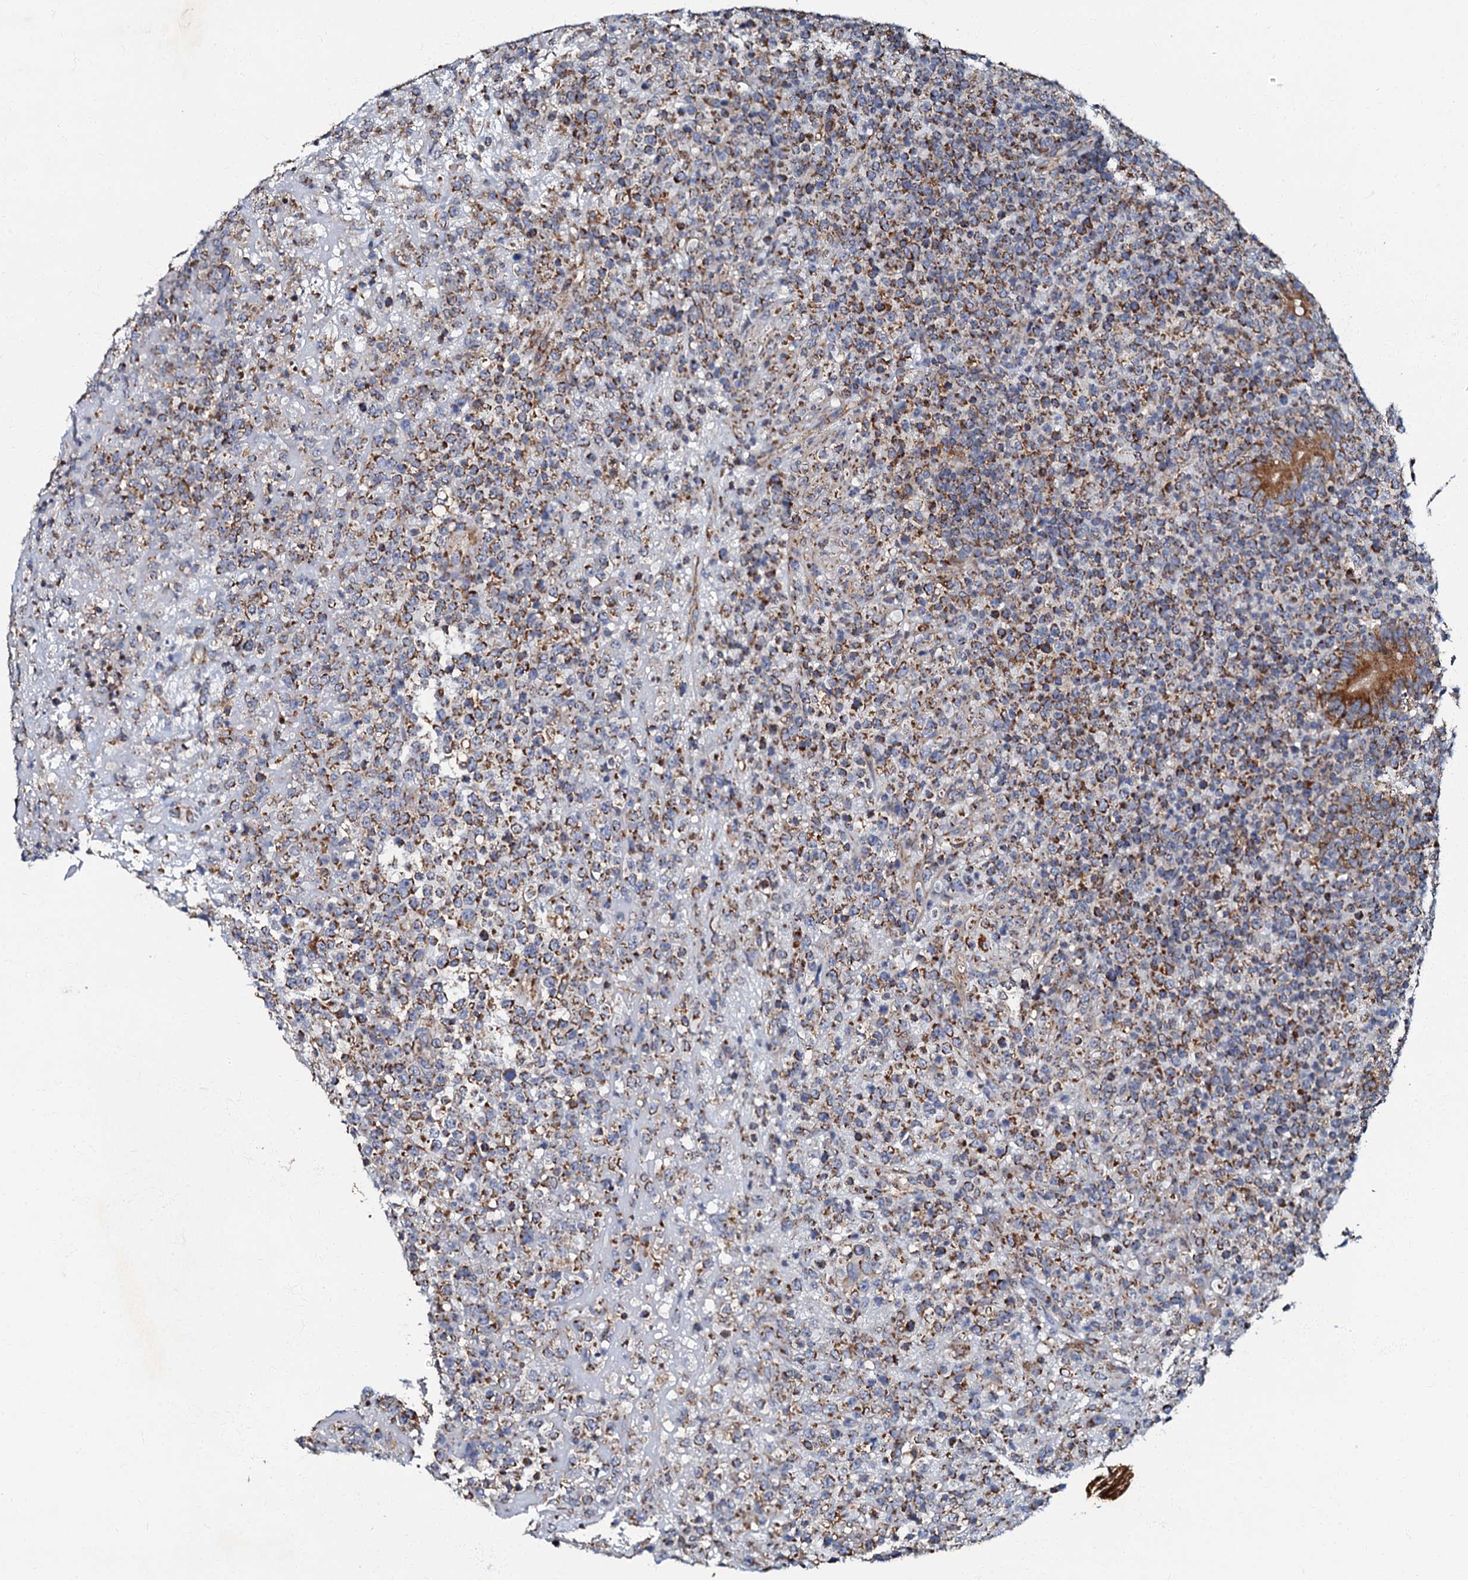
{"staining": {"intensity": "strong", "quantity": "25%-75%", "location": "cytoplasmic/membranous"}, "tissue": "lymphoma", "cell_type": "Tumor cells", "image_type": "cancer", "snomed": [{"axis": "morphology", "description": "Malignant lymphoma, non-Hodgkin's type, High grade"}, {"axis": "topography", "description": "Colon"}], "caption": "DAB (3,3'-diaminobenzidine) immunohistochemical staining of lymphoma shows strong cytoplasmic/membranous protein expression in about 25%-75% of tumor cells.", "gene": "NDUFA12", "patient": {"sex": "female", "age": 53}}